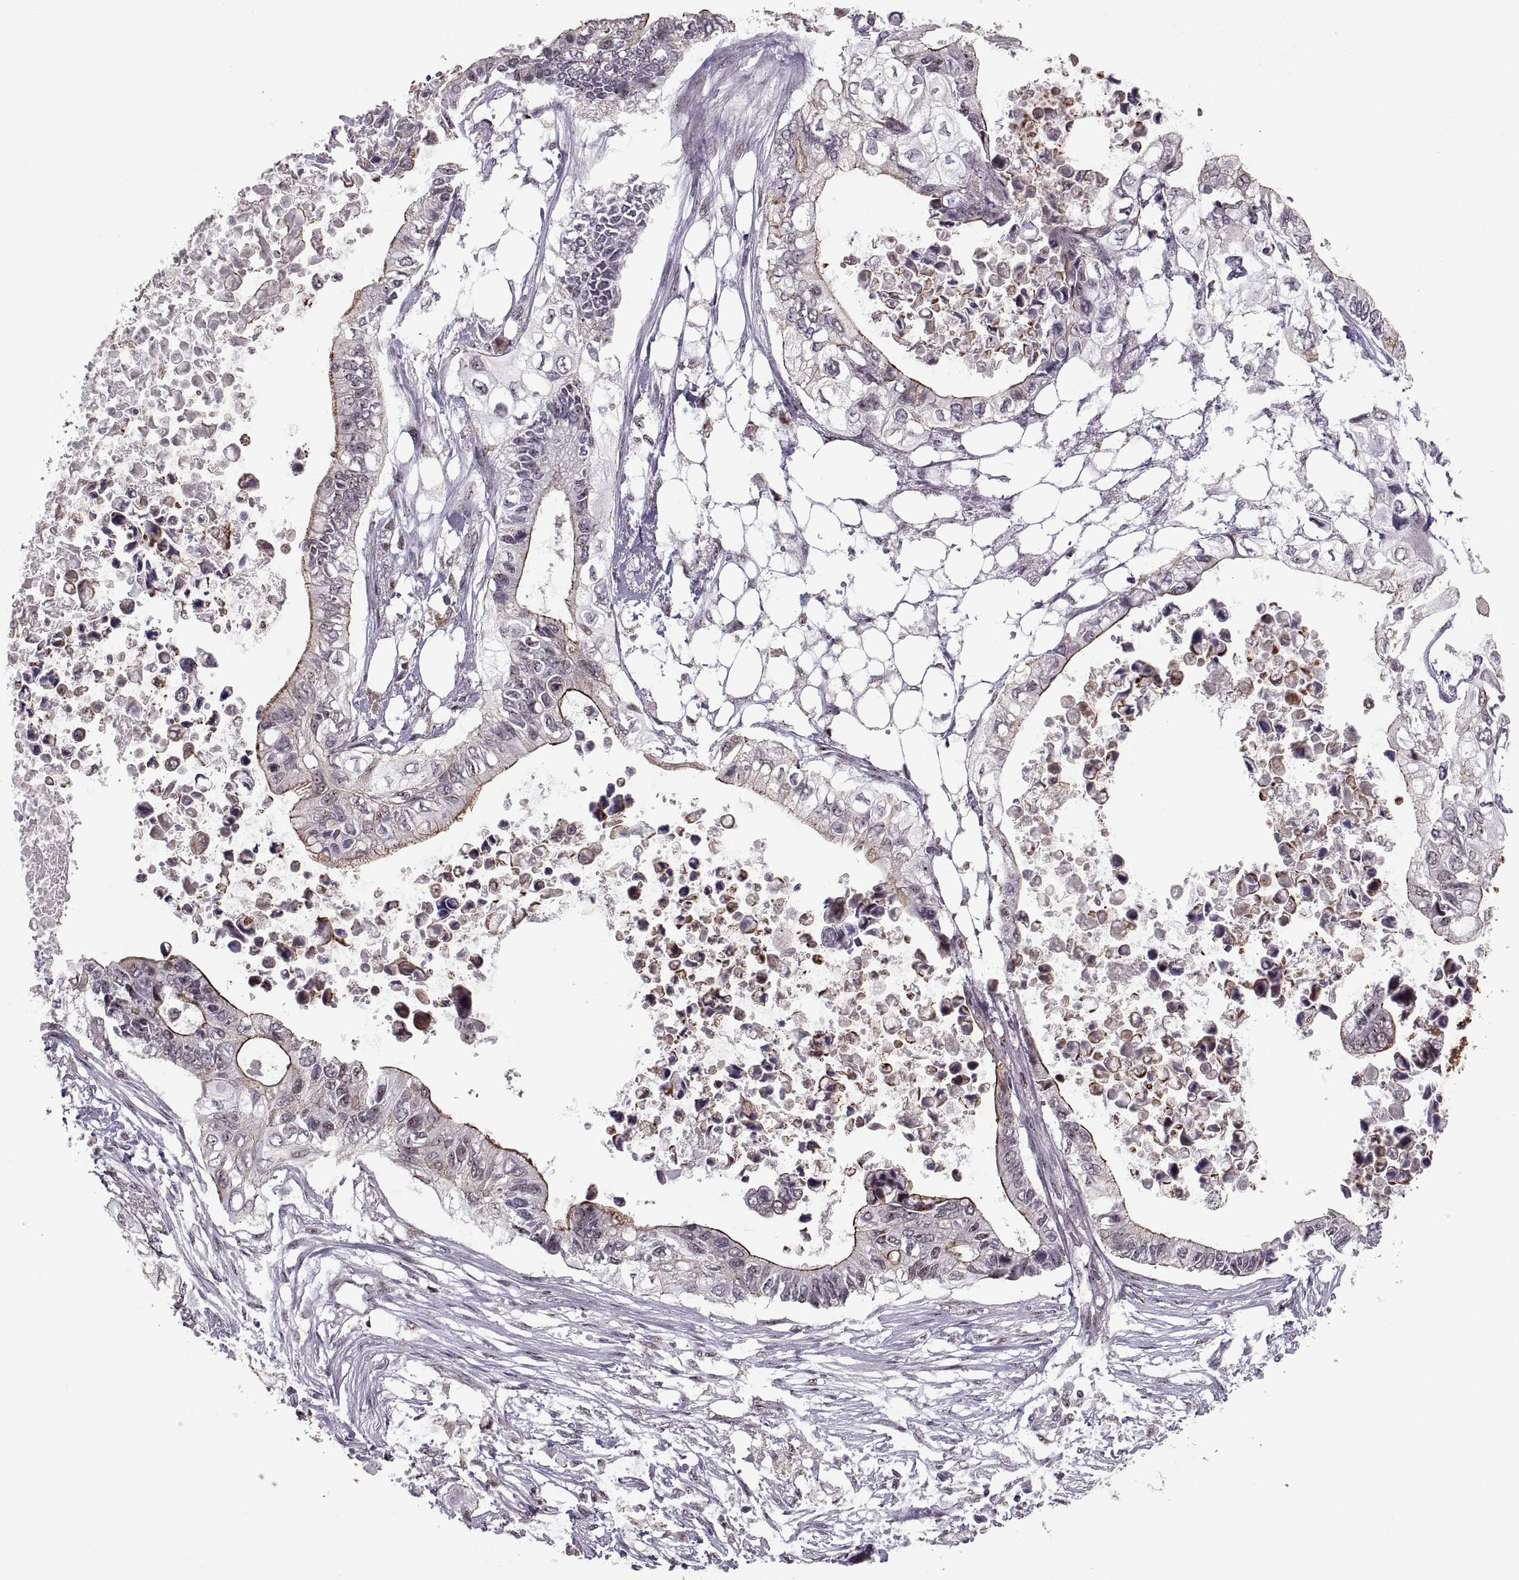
{"staining": {"intensity": "weak", "quantity": "25%-75%", "location": "cytoplasmic/membranous"}, "tissue": "pancreatic cancer", "cell_type": "Tumor cells", "image_type": "cancer", "snomed": [{"axis": "morphology", "description": "Adenocarcinoma, NOS"}, {"axis": "topography", "description": "Pancreas"}], "caption": "Adenocarcinoma (pancreatic) tissue demonstrates weak cytoplasmic/membranous staining in approximately 25%-75% of tumor cells (DAB (3,3'-diaminobenzidine) IHC, brown staining for protein, blue staining for nuclei).", "gene": "PALS1", "patient": {"sex": "female", "age": 63}}